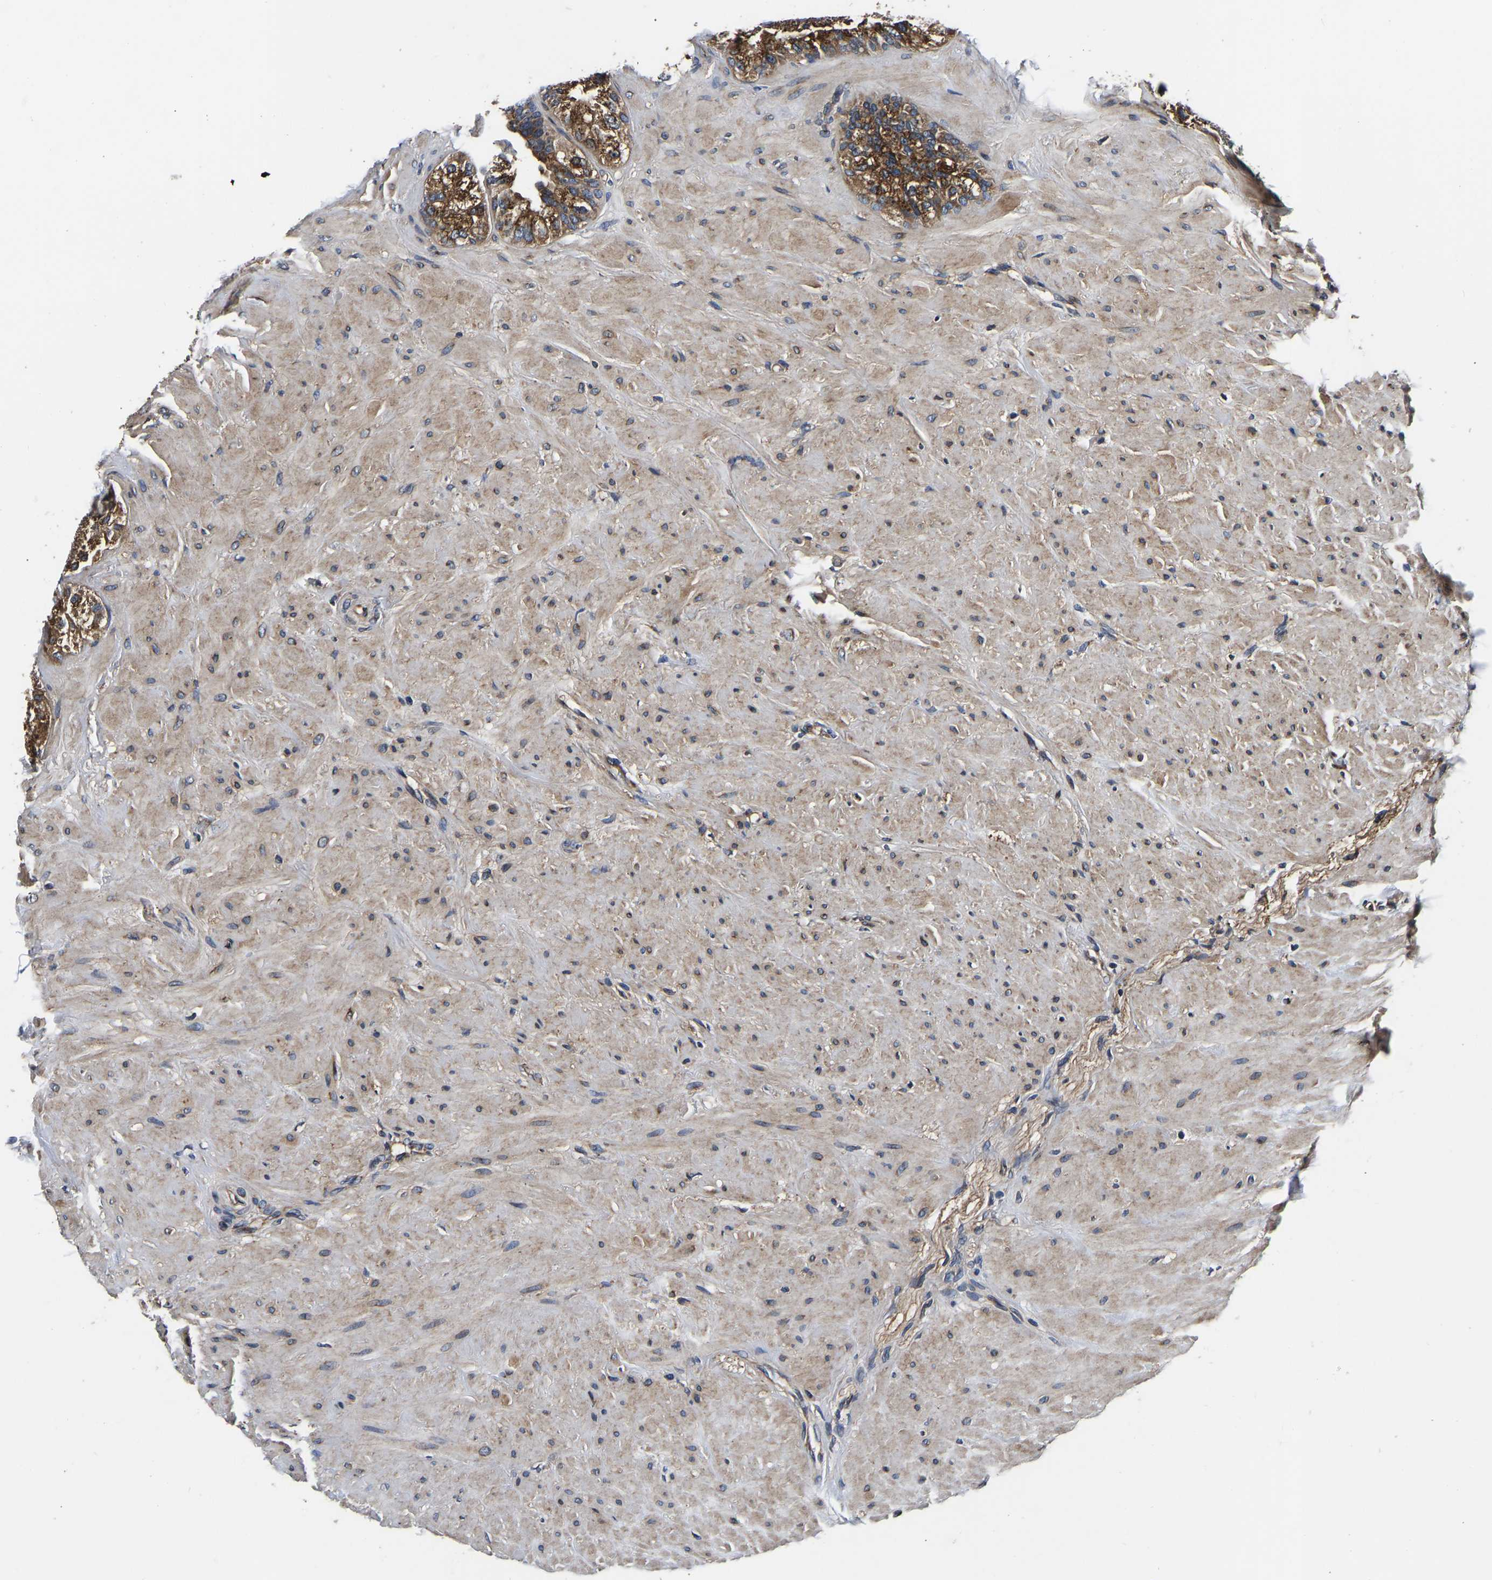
{"staining": {"intensity": "strong", "quantity": ">75%", "location": "cytoplasmic/membranous"}, "tissue": "seminal vesicle", "cell_type": "Glandular cells", "image_type": "normal", "snomed": [{"axis": "morphology", "description": "Normal tissue, NOS"}, {"axis": "topography", "description": "Seminal veicle"}], "caption": "Immunohistochemical staining of normal seminal vesicle displays strong cytoplasmic/membranous protein positivity in about >75% of glandular cells. Immunohistochemistry (ihc) stains the protein of interest in brown and the nuclei are stained blue.", "gene": "RABAC1", "patient": {"sex": "male", "age": 68}}